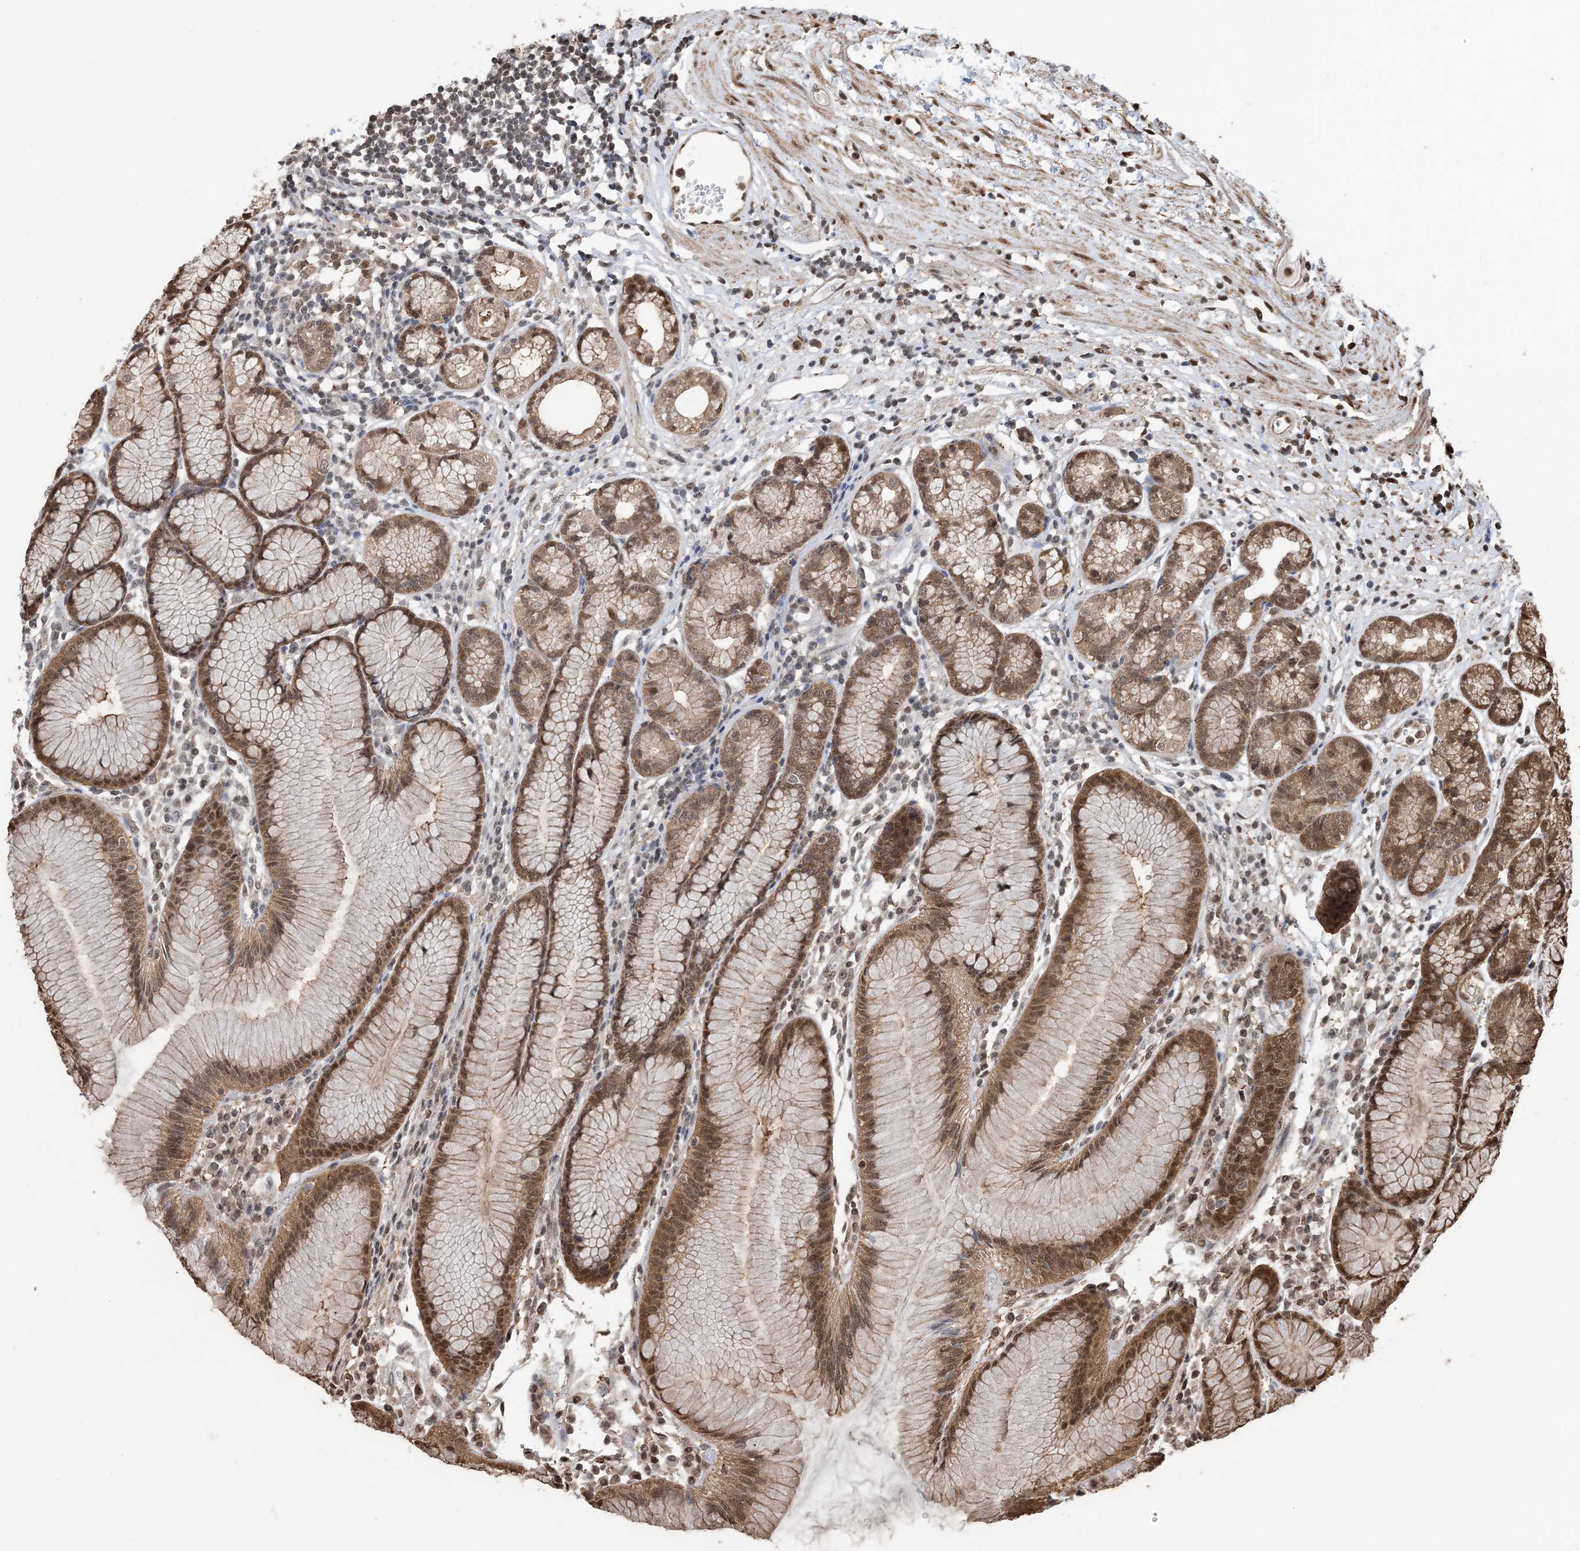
{"staining": {"intensity": "moderate", "quantity": ">75%", "location": "cytoplasmic/membranous,nuclear"}, "tissue": "stomach", "cell_type": "Glandular cells", "image_type": "normal", "snomed": [{"axis": "morphology", "description": "Normal tissue, NOS"}, {"axis": "topography", "description": "Stomach"}], "caption": "Approximately >75% of glandular cells in unremarkable stomach exhibit moderate cytoplasmic/membranous,nuclear protein expression as visualized by brown immunohistochemical staining.", "gene": "HSPA1A", "patient": {"sex": "female", "age": 57}}